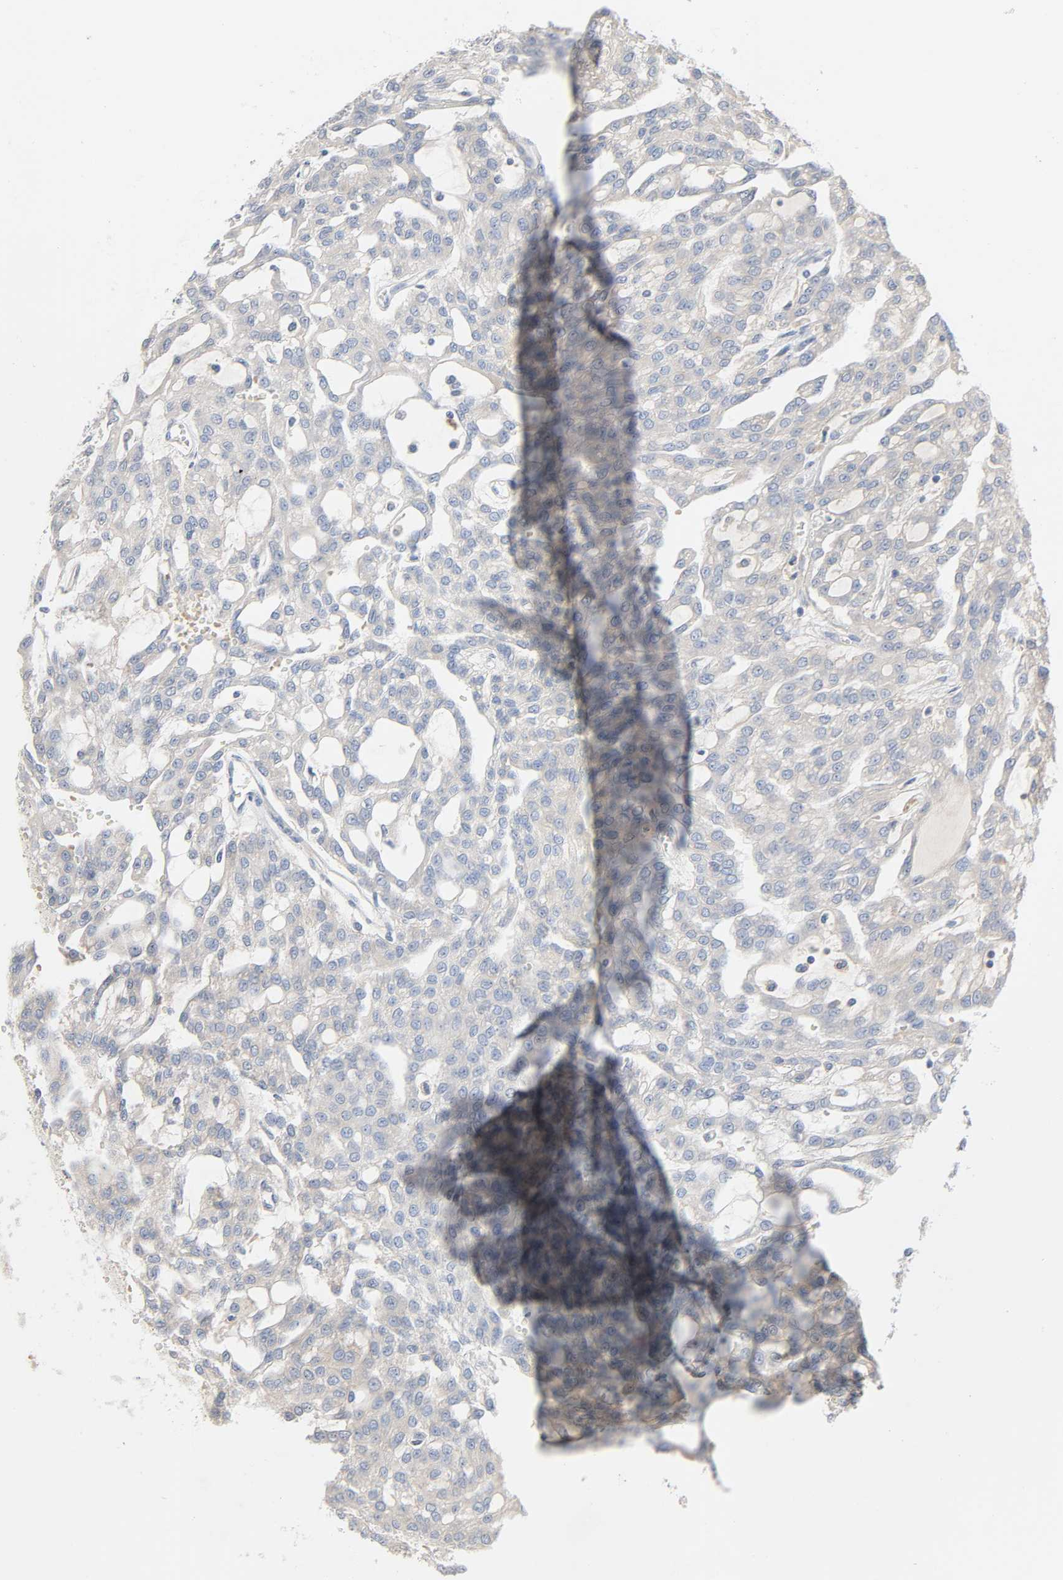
{"staining": {"intensity": "negative", "quantity": "none", "location": "none"}, "tissue": "renal cancer", "cell_type": "Tumor cells", "image_type": "cancer", "snomed": [{"axis": "morphology", "description": "Adenocarcinoma, NOS"}, {"axis": "topography", "description": "Kidney"}], "caption": "Adenocarcinoma (renal) was stained to show a protein in brown. There is no significant expression in tumor cells.", "gene": "SGSM1", "patient": {"sex": "male", "age": 63}}